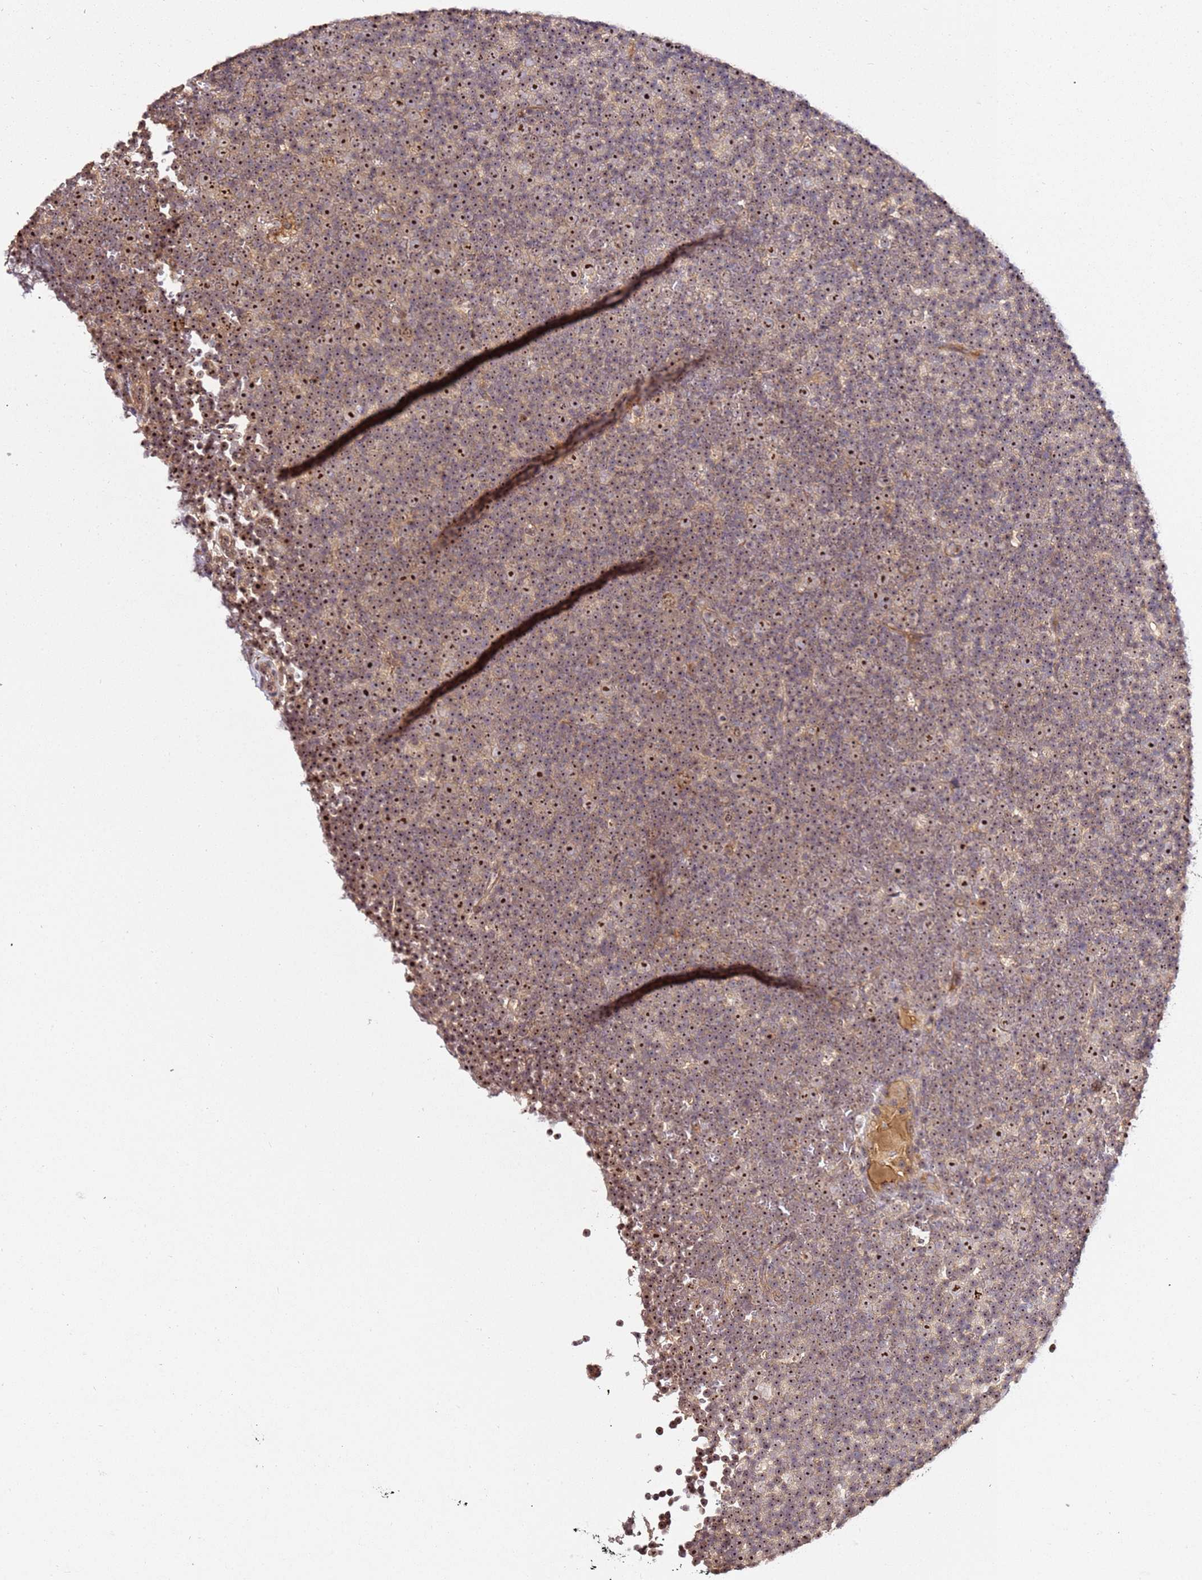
{"staining": {"intensity": "moderate", "quantity": ">75%", "location": "cytoplasmic/membranous,nuclear"}, "tissue": "lymphoma", "cell_type": "Tumor cells", "image_type": "cancer", "snomed": [{"axis": "morphology", "description": "Malignant lymphoma, non-Hodgkin's type, Low grade"}, {"axis": "topography", "description": "Lymph node"}], "caption": "Immunohistochemical staining of human malignant lymphoma, non-Hodgkin's type (low-grade) shows medium levels of moderate cytoplasmic/membranous and nuclear positivity in about >75% of tumor cells.", "gene": "DDX27", "patient": {"sex": "female", "age": 67}}